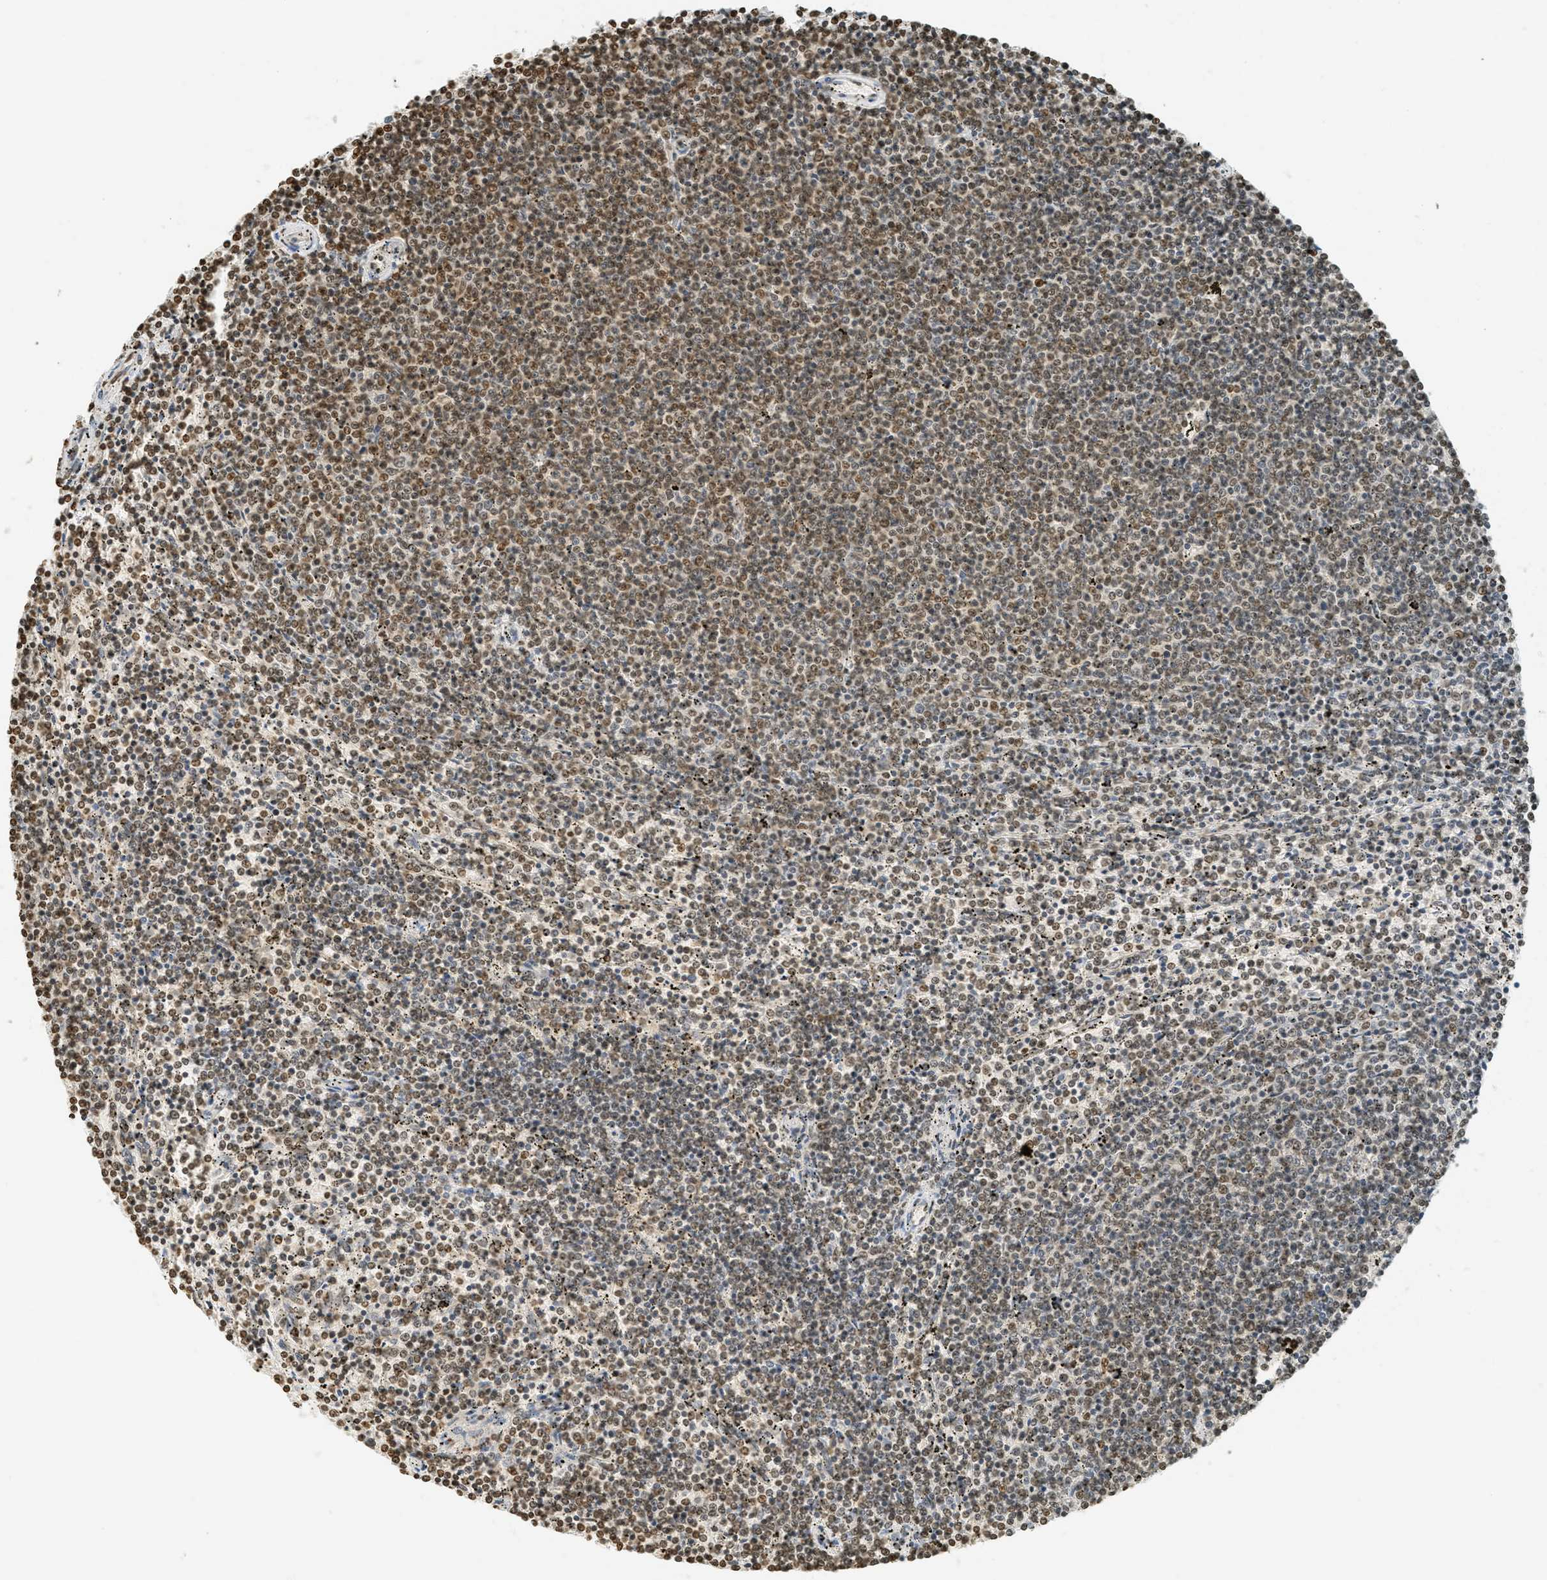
{"staining": {"intensity": "moderate", "quantity": ">75%", "location": "nuclear"}, "tissue": "lymphoma", "cell_type": "Tumor cells", "image_type": "cancer", "snomed": [{"axis": "morphology", "description": "Malignant lymphoma, non-Hodgkin's type, Low grade"}, {"axis": "topography", "description": "Spleen"}], "caption": "The image shows immunohistochemical staining of lymphoma. There is moderate nuclear positivity is present in approximately >75% of tumor cells.", "gene": "LDB2", "patient": {"sex": "female", "age": 50}}